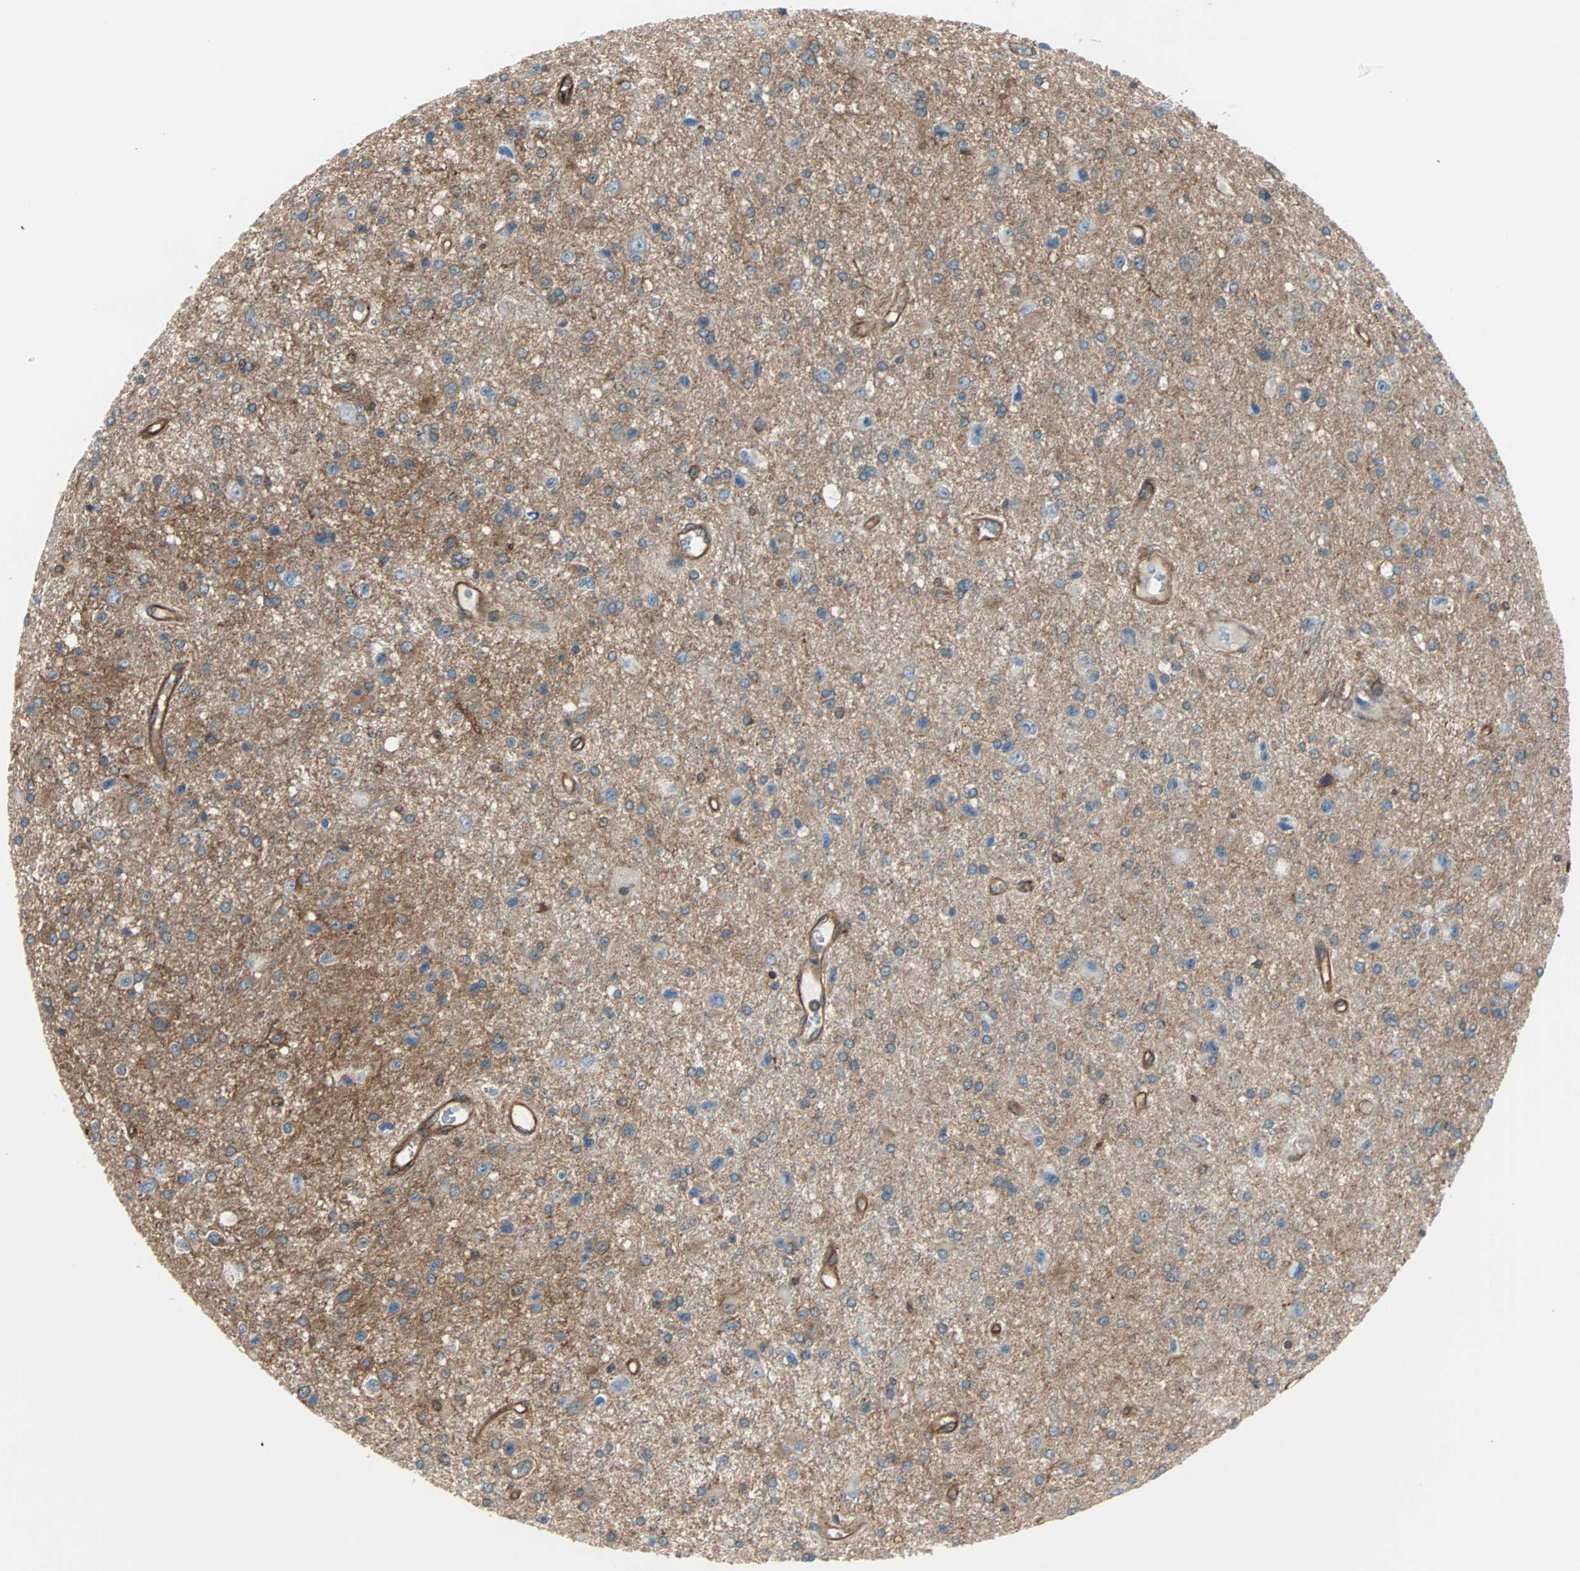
{"staining": {"intensity": "weak", "quantity": ">75%", "location": "cytoplasmic/membranous"}, "tissue": "glioma", "cell_type": "Tumor cells", "image_type": "cancer", "snomed": [{"axis": "morphology", "description": "Glioma, malignant, Low grade"}, {"axis": "topography", "description": "Brain"}], "caption": "This is an image of immunohistochemistry (IHC) staining of glioma, which shows weak positivity in the cytoplasmic/membranous of tumor cells.", "gene": "RELA", "patient": {"sex": "male", "age": 58}}